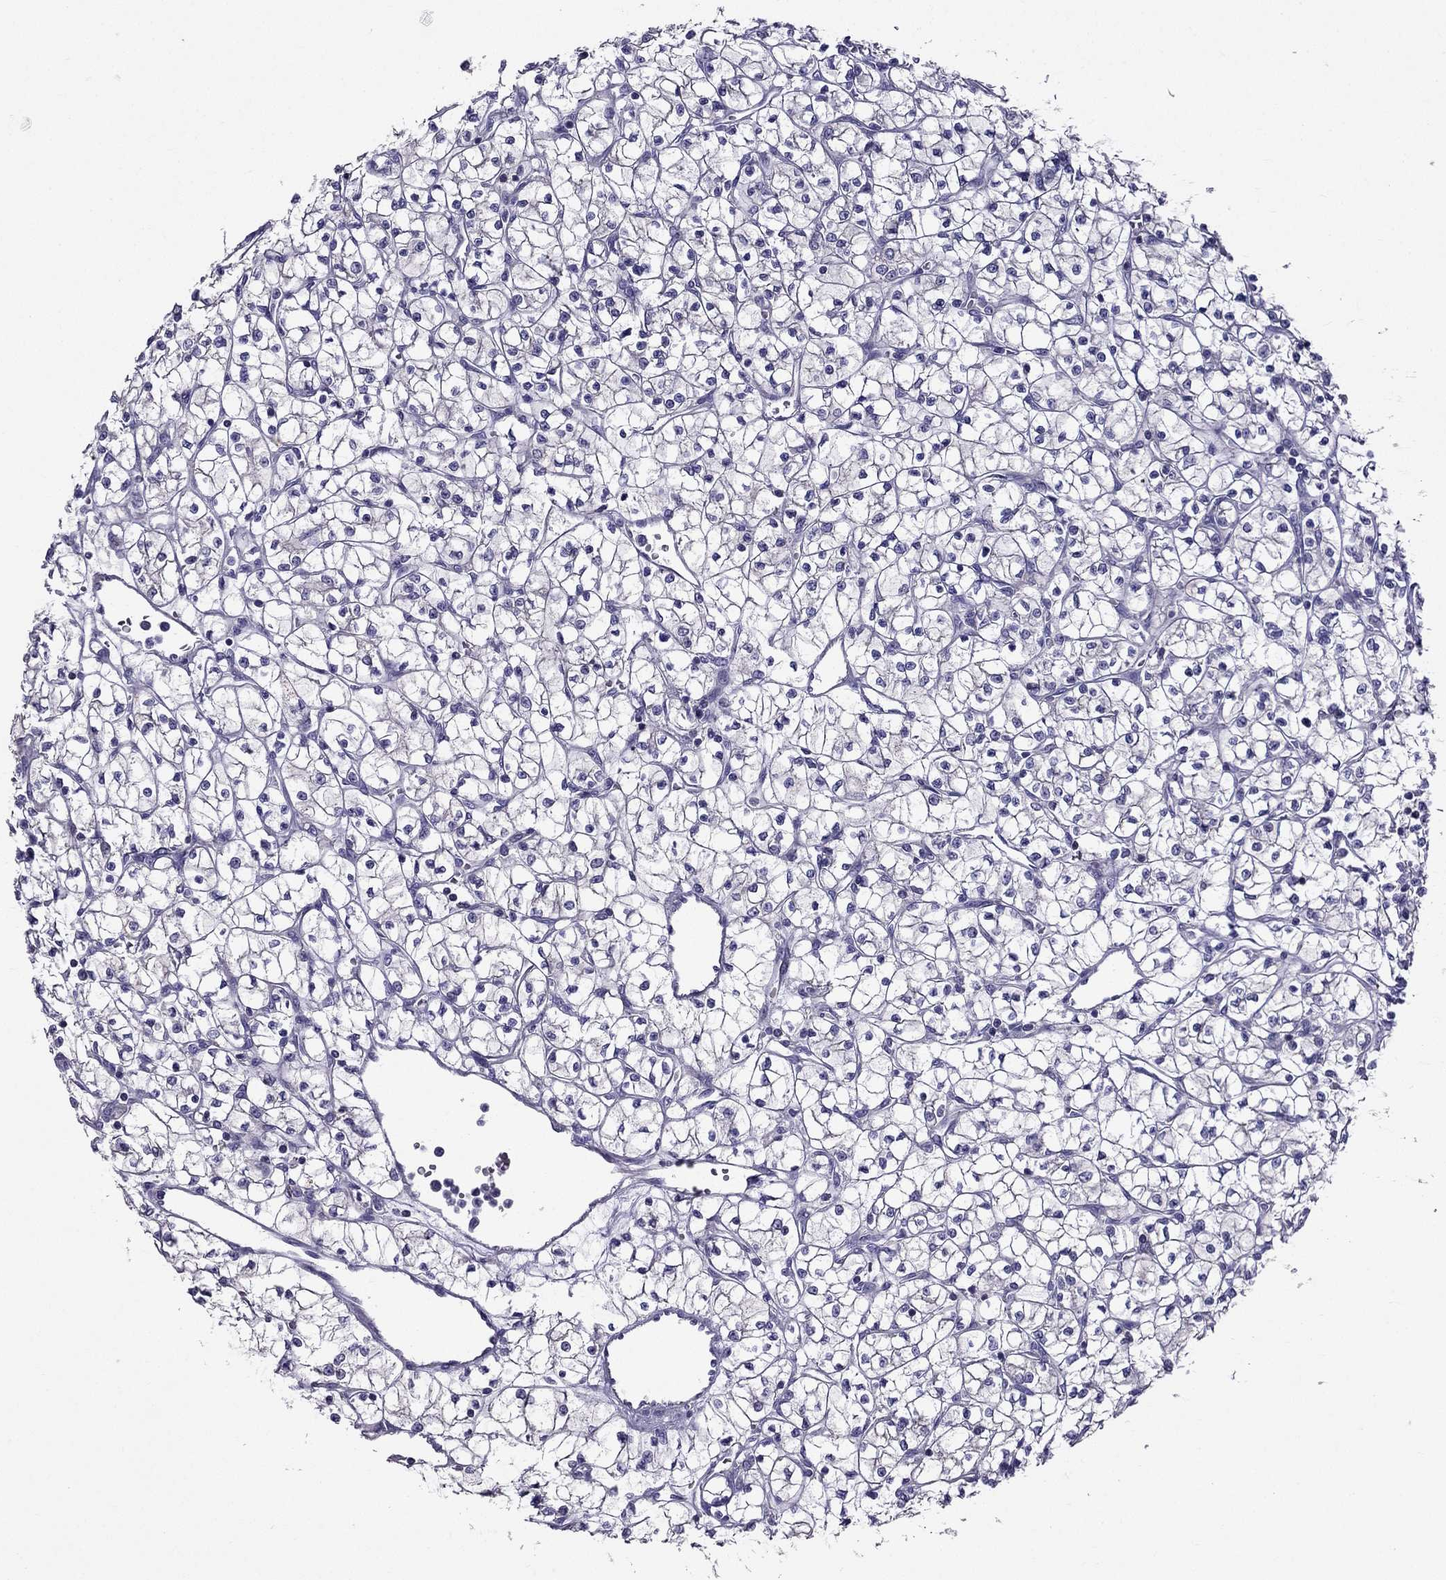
{"staining": {"intensity": "negative", "quantity": "none", "location": "none"}, "tissue": "renal cancer", "cell_type": "Tumor cells", "image_type": "cancer", "snomed": [{"axis": "morphology", "description": "Adenocarcinoma, NOS"}, {"axis": "topography", "description": "Kidney"}], "caption": "Immunohistochemistry (IHC) image of human renal cancer (adenocarcinoma) stained for a protein (brown), which displays no positivity in tumor cells.", "gene": "AAK1", "patient": {"sex": "female", "age": 64}}